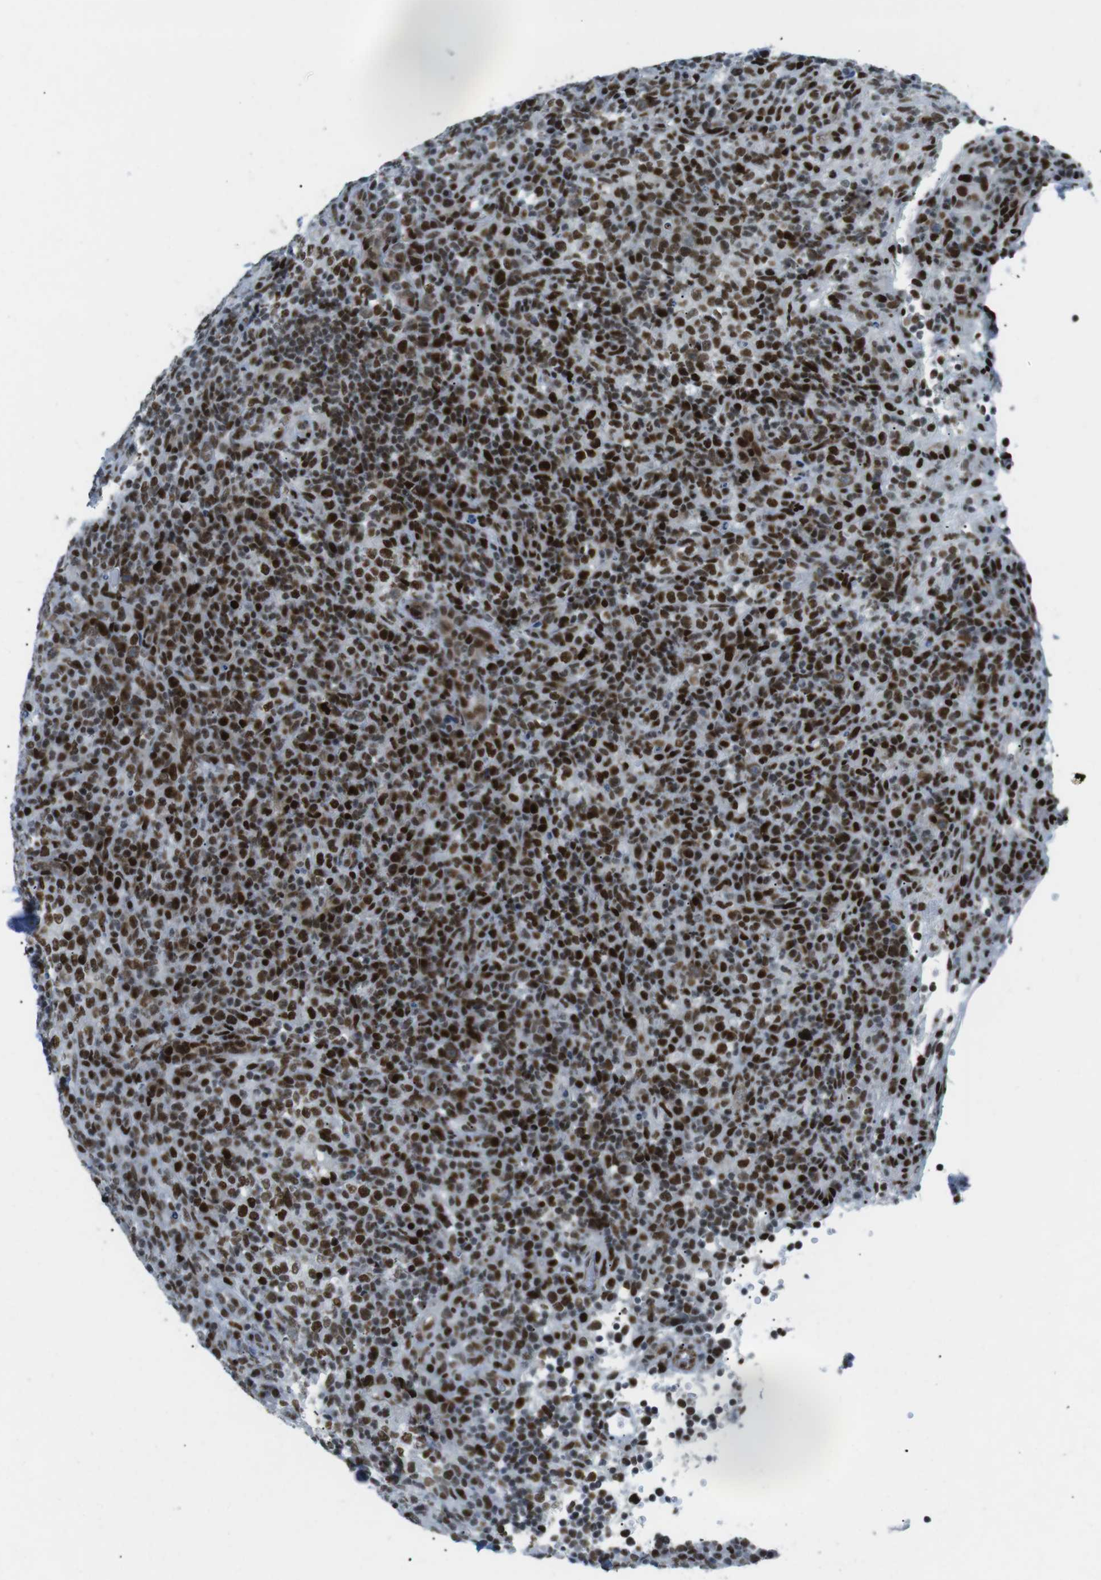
{"staining": {"intensity": "strong", "quantity": ">75%", "location": "nuclear"}, "tissue": "lymphoma", "cell_type": "Tumor cells", "image_type": "cancer", "snomed": [{"axis": "morphology", "description": "Malignant lymphoma, non-Hodgkin's type, High grade"}, {"axis": "topography", "description": "Lymph node"}], "caption": "Human lymphoma stained with a protein marker demonstrates strong staining in tumor cells.", "gene": "ARID1A", "patient": {"sex": "female", "age": 76}}